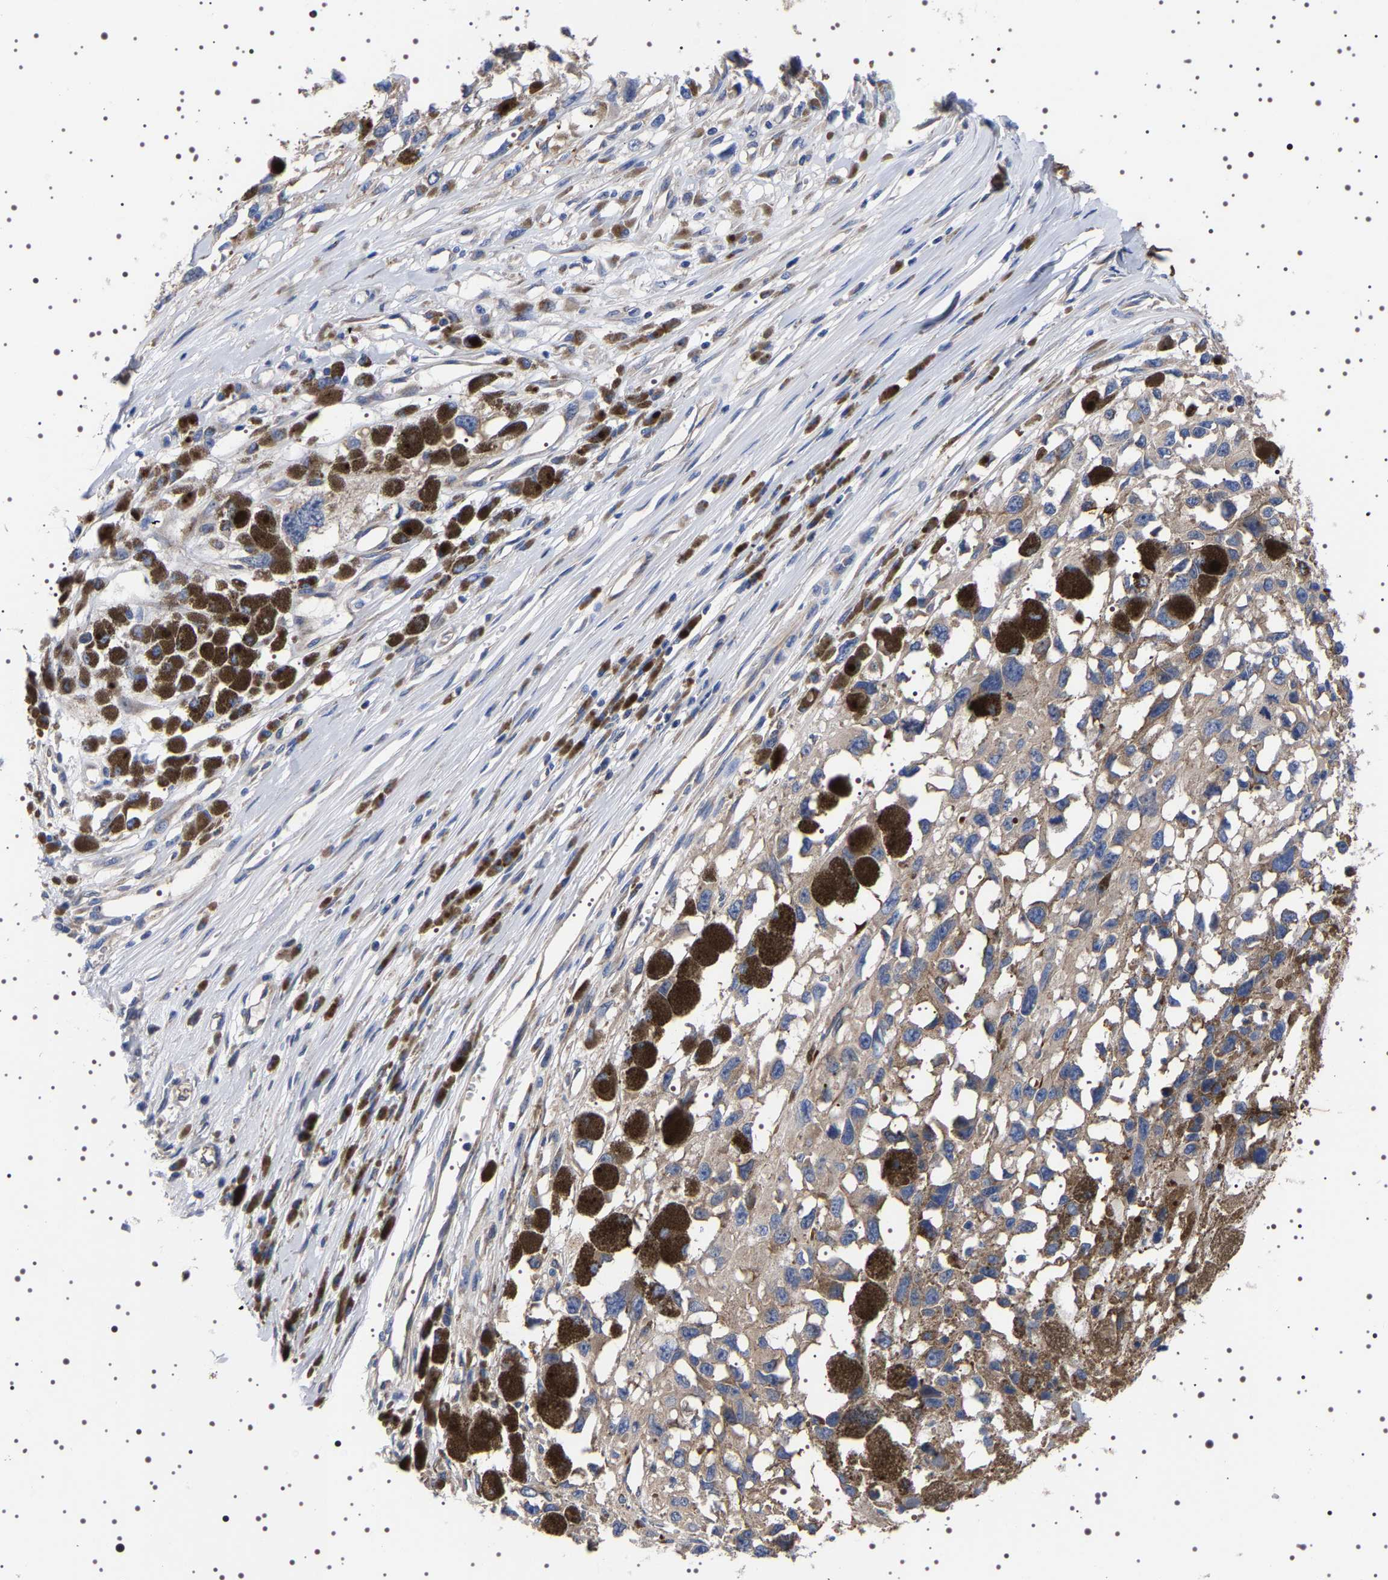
{"staining": {"intensity": "weak", "quantity": ">75%", "location": "cytoplasmic/membranous"}, "tissue": "melanoma", "cell_type": "Tumor cells", "image_type": "cancer", "snomed": [{"axis": "morphology", "description": "Malignant melanoma, Metastatic site"}, {"axis": "topography", "description": "Lymph node"}], "caption": "Protein expression analysis of human malignant melanoma (metastatic site) reveals weak cytoplasmic/membranous staining in about >75% of tumor cells.", "gene": "DARS1", "patient": {"sex": "male", "age": 59}}